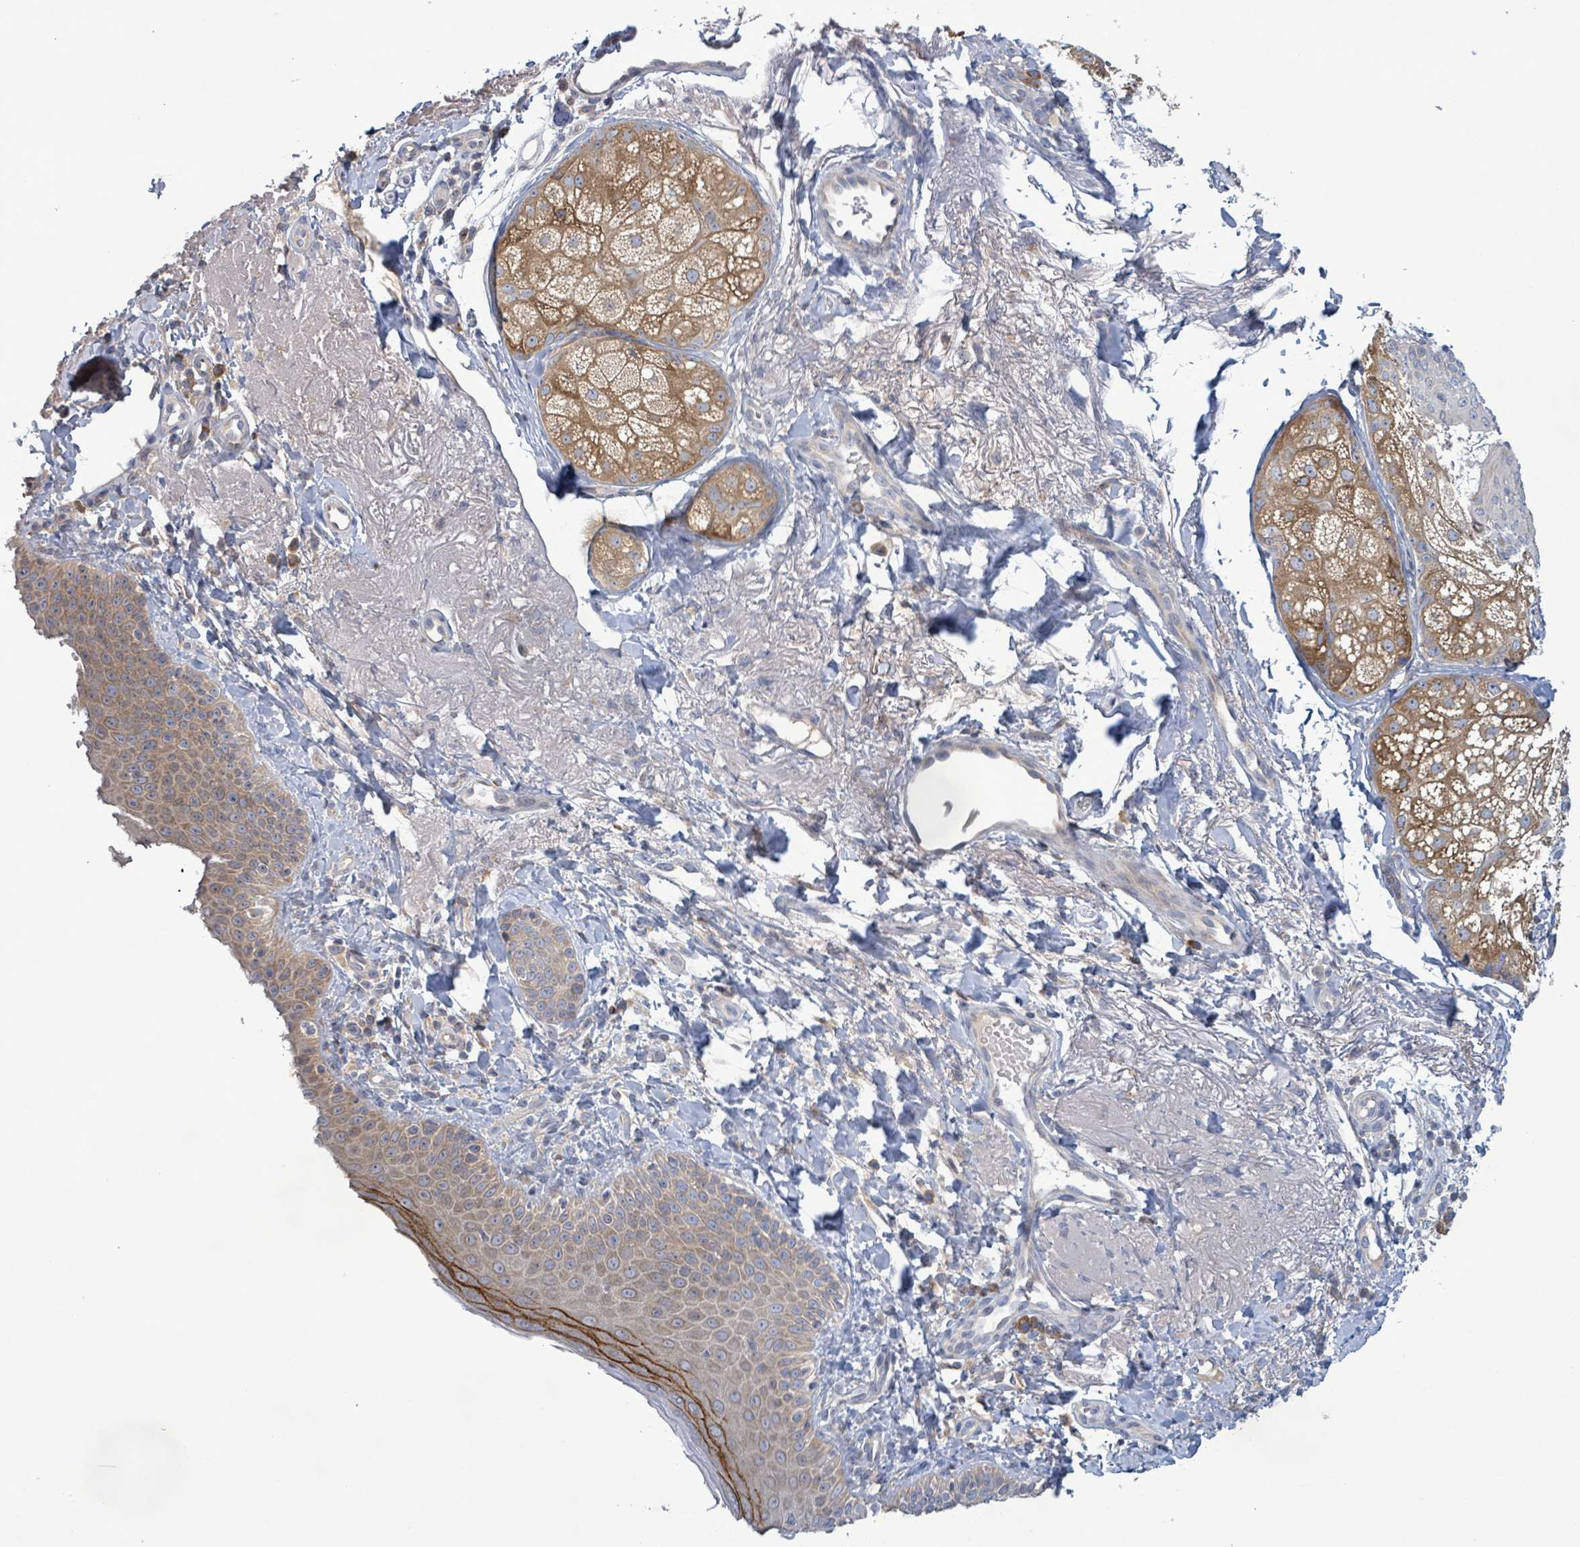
{"staining": {"intensity": "negative", "quantity": "none", "location": "none"}, "tissue": "skin", "cell_type": "Fibroblasts", "image_type": "normal", "snomed": [{"axis": "morphology", "description": "Normal tissue, NOS"}, {"axis": "topography", "description": "Skin"}], "caption": "DAB (3,3'-diaminobenzidine) immunohistochemical staining of benign human skin exhibits no significant positivity in fibroblasts.", "gene": "ATP13A1", "patient": {"sex": "male", "age": 57}}